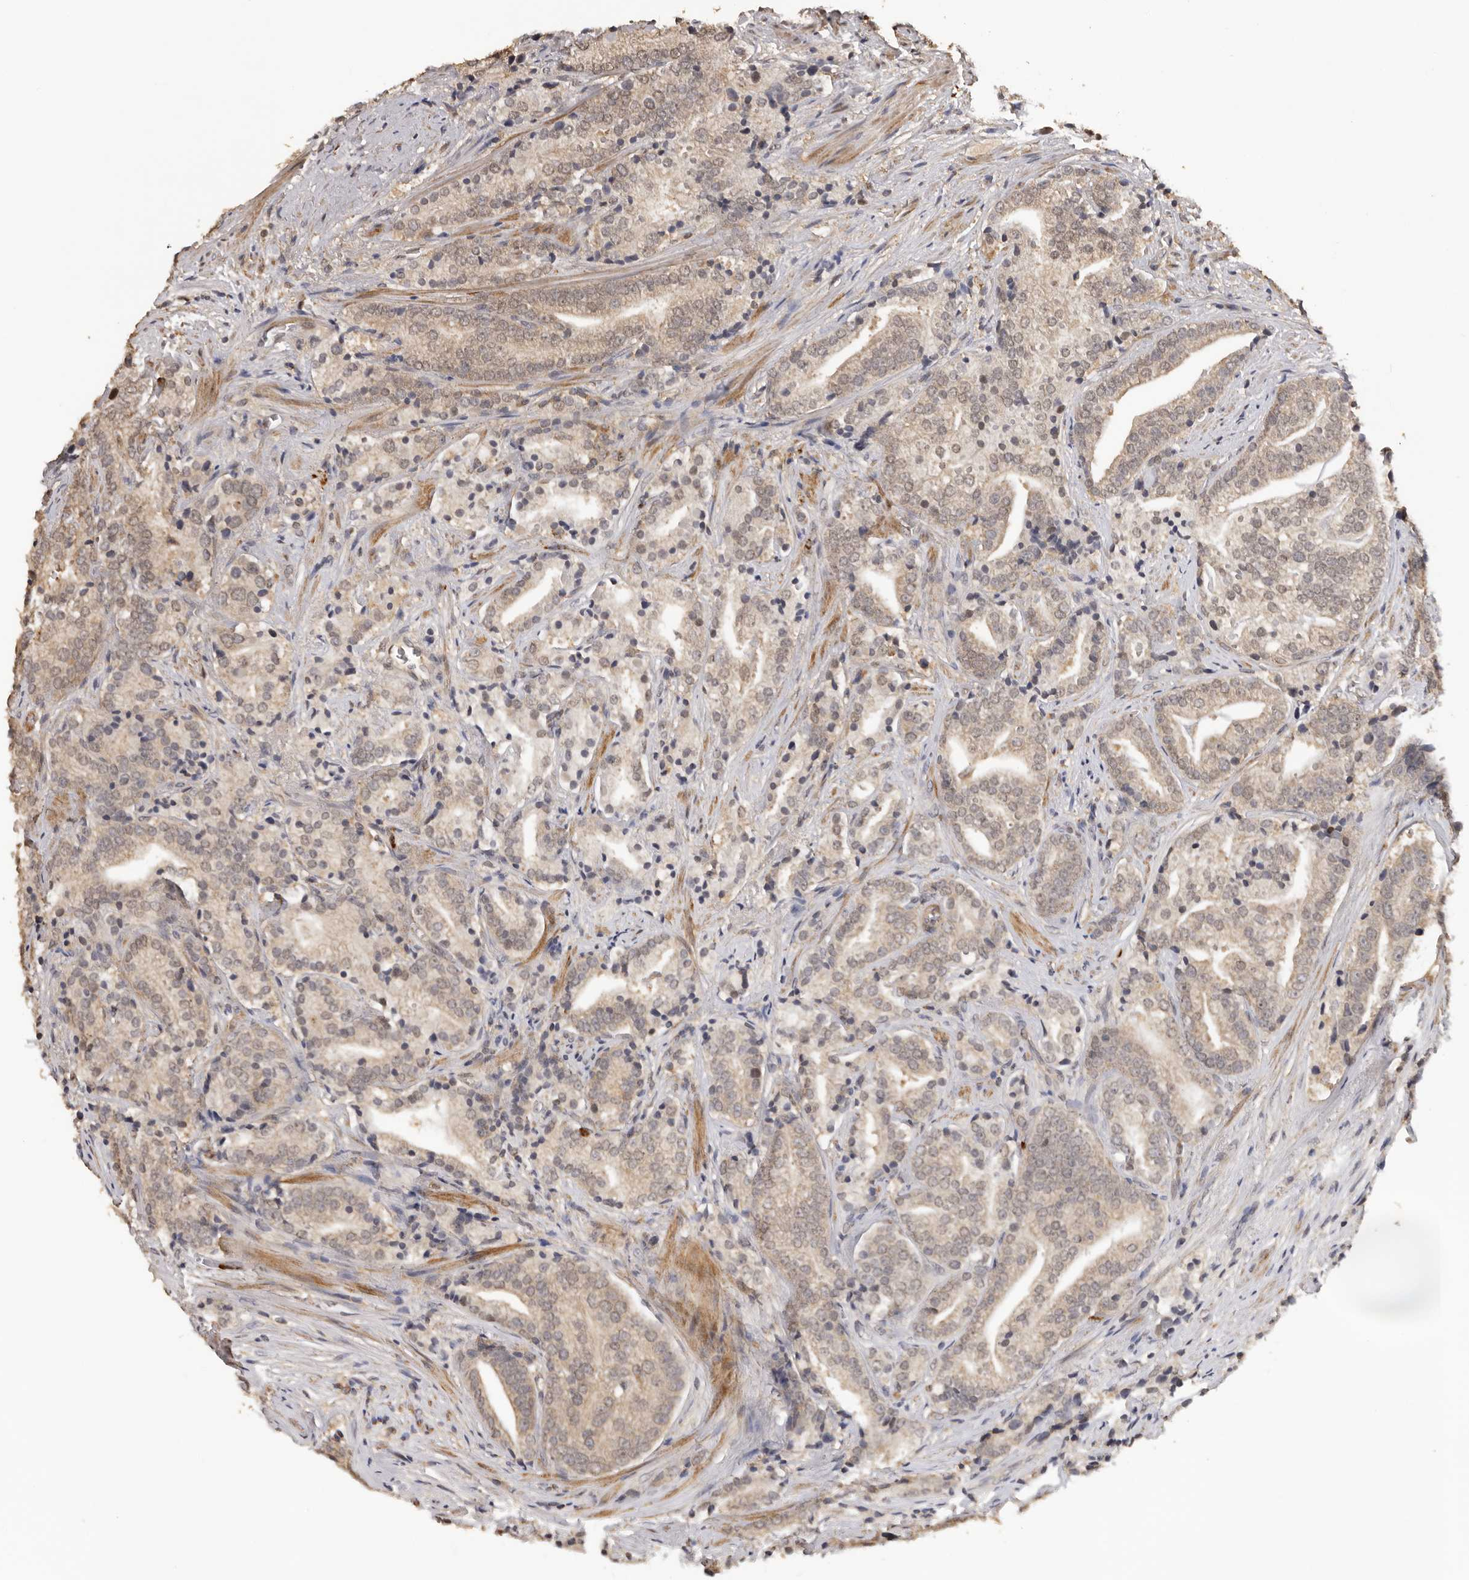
{"staining": {"intensity": "weak", "quantity": "25%-75%", "location": "cytoplasmic/membranous,nuclear"}, "tissue": "prostate cancer", "cell_type": "Tumor cells", "image_type": "cancer", "snomed": [{"axis": "morphology", "description": "Adenocarcinoma, High grade"}, {"axis": "topography", "description": "Prostate"}], "caption": "Protein expression analysis of prostate cancer (high-grade adenocarcinoma) demonstrates weak cytoplasmic/membranous and nuclear staining in about 25%-75% of tumor cells.", "gene": "KIF2B", "patient": {"sex": "male", "age": 57}}